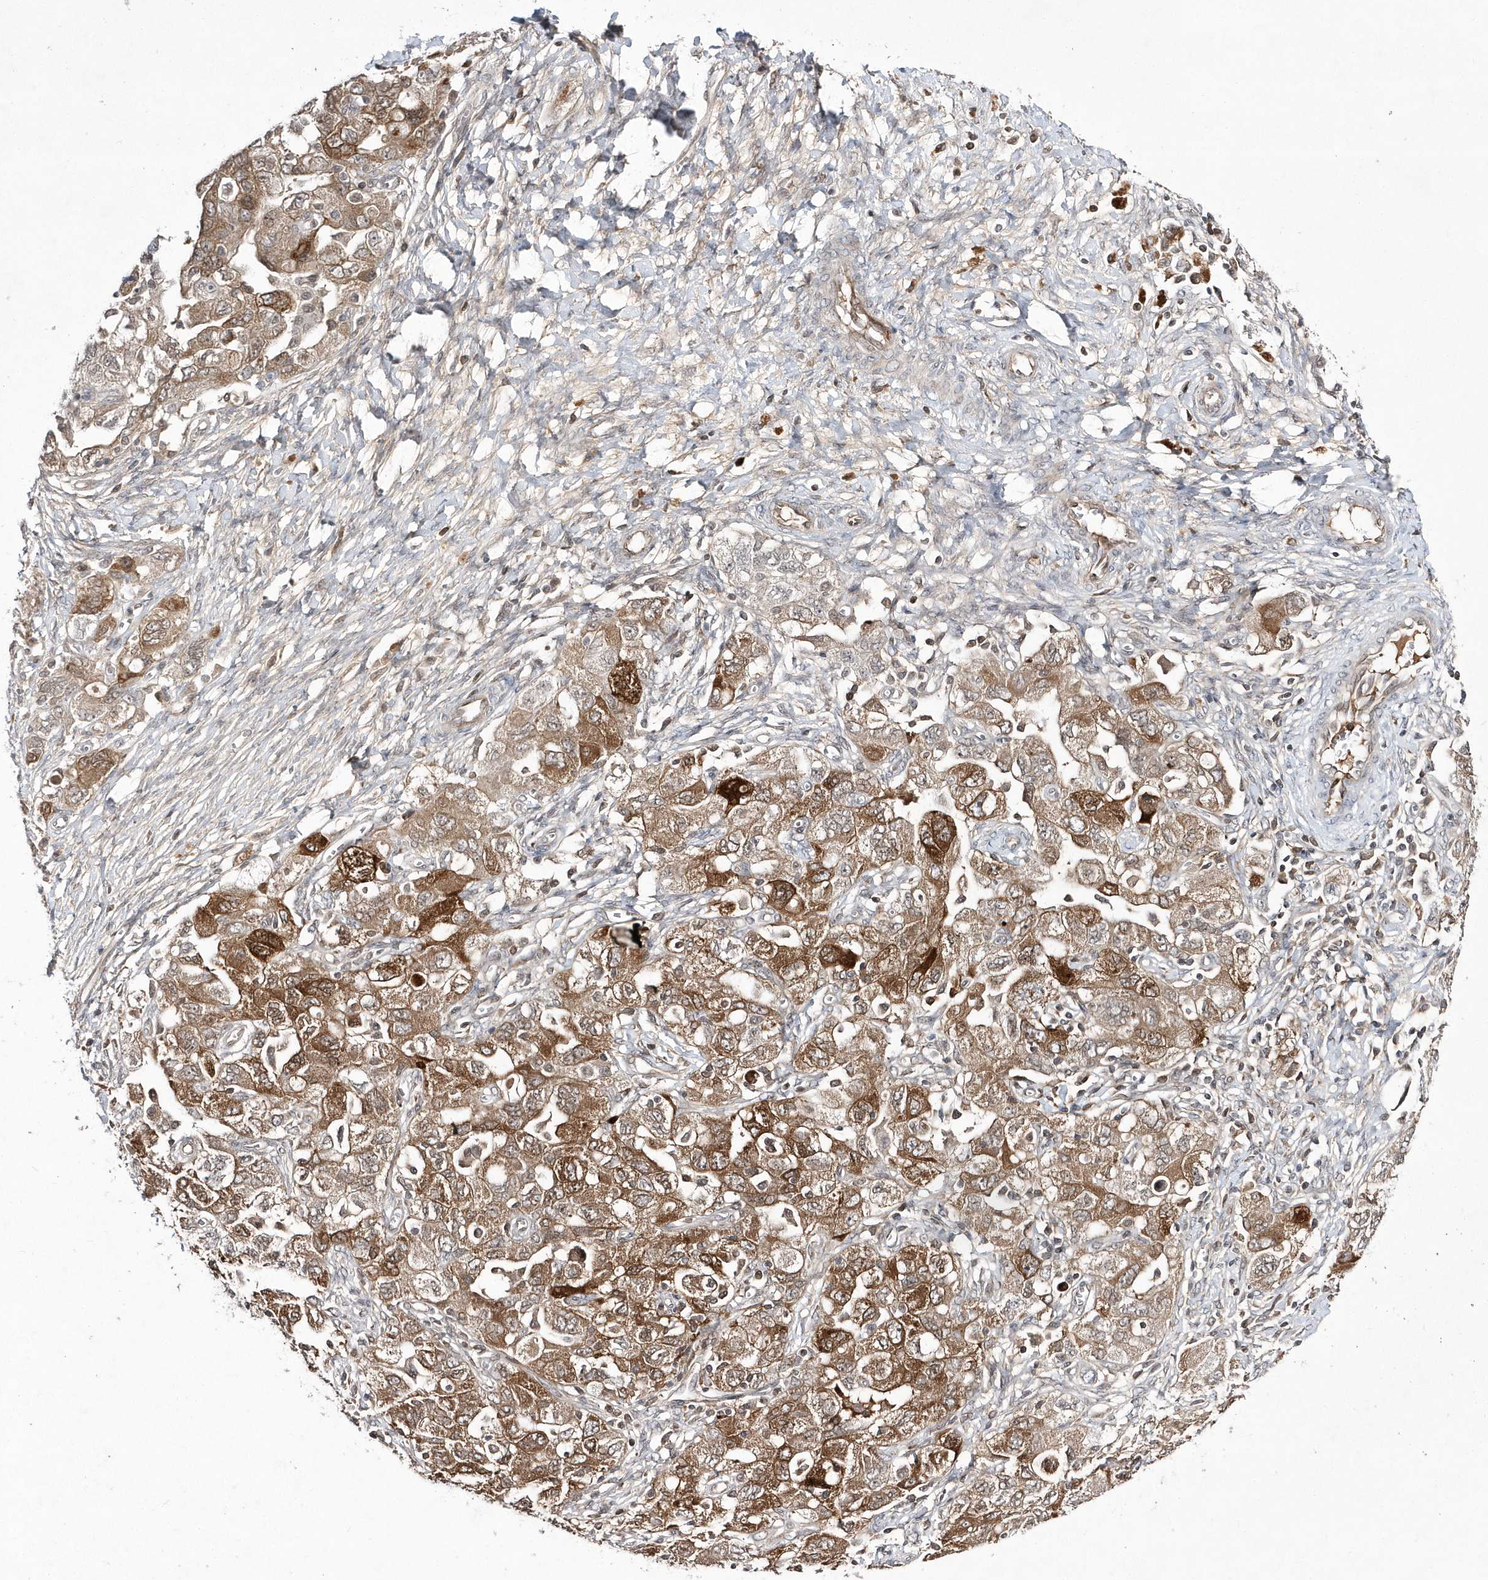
{"staining": {"intensity": "moderate", "quantity": ">75%", "location": "cytoplasmic/membranous"}, "tissue": "ovarian cancer", "cell_type": "Tumor cells", "image_type": "cancer", "snomed": [{"axis": "morphology", "description": "Carcinoma, NOS"}, {"axis": "morphology", "description": "Cystadenocarcinoma, serous, NOS"}, {"axis": "topography", "description": "Ovary"}], "caption": "Moderate cytoplasmic/membranous expression for a protein is identified in about >75% of tumor cells of ovarian serous cystadenocarcinoma using immunohistochemistry.", "gene": "TMEM132B", "patient": {"sex": "female", "age": 69}}